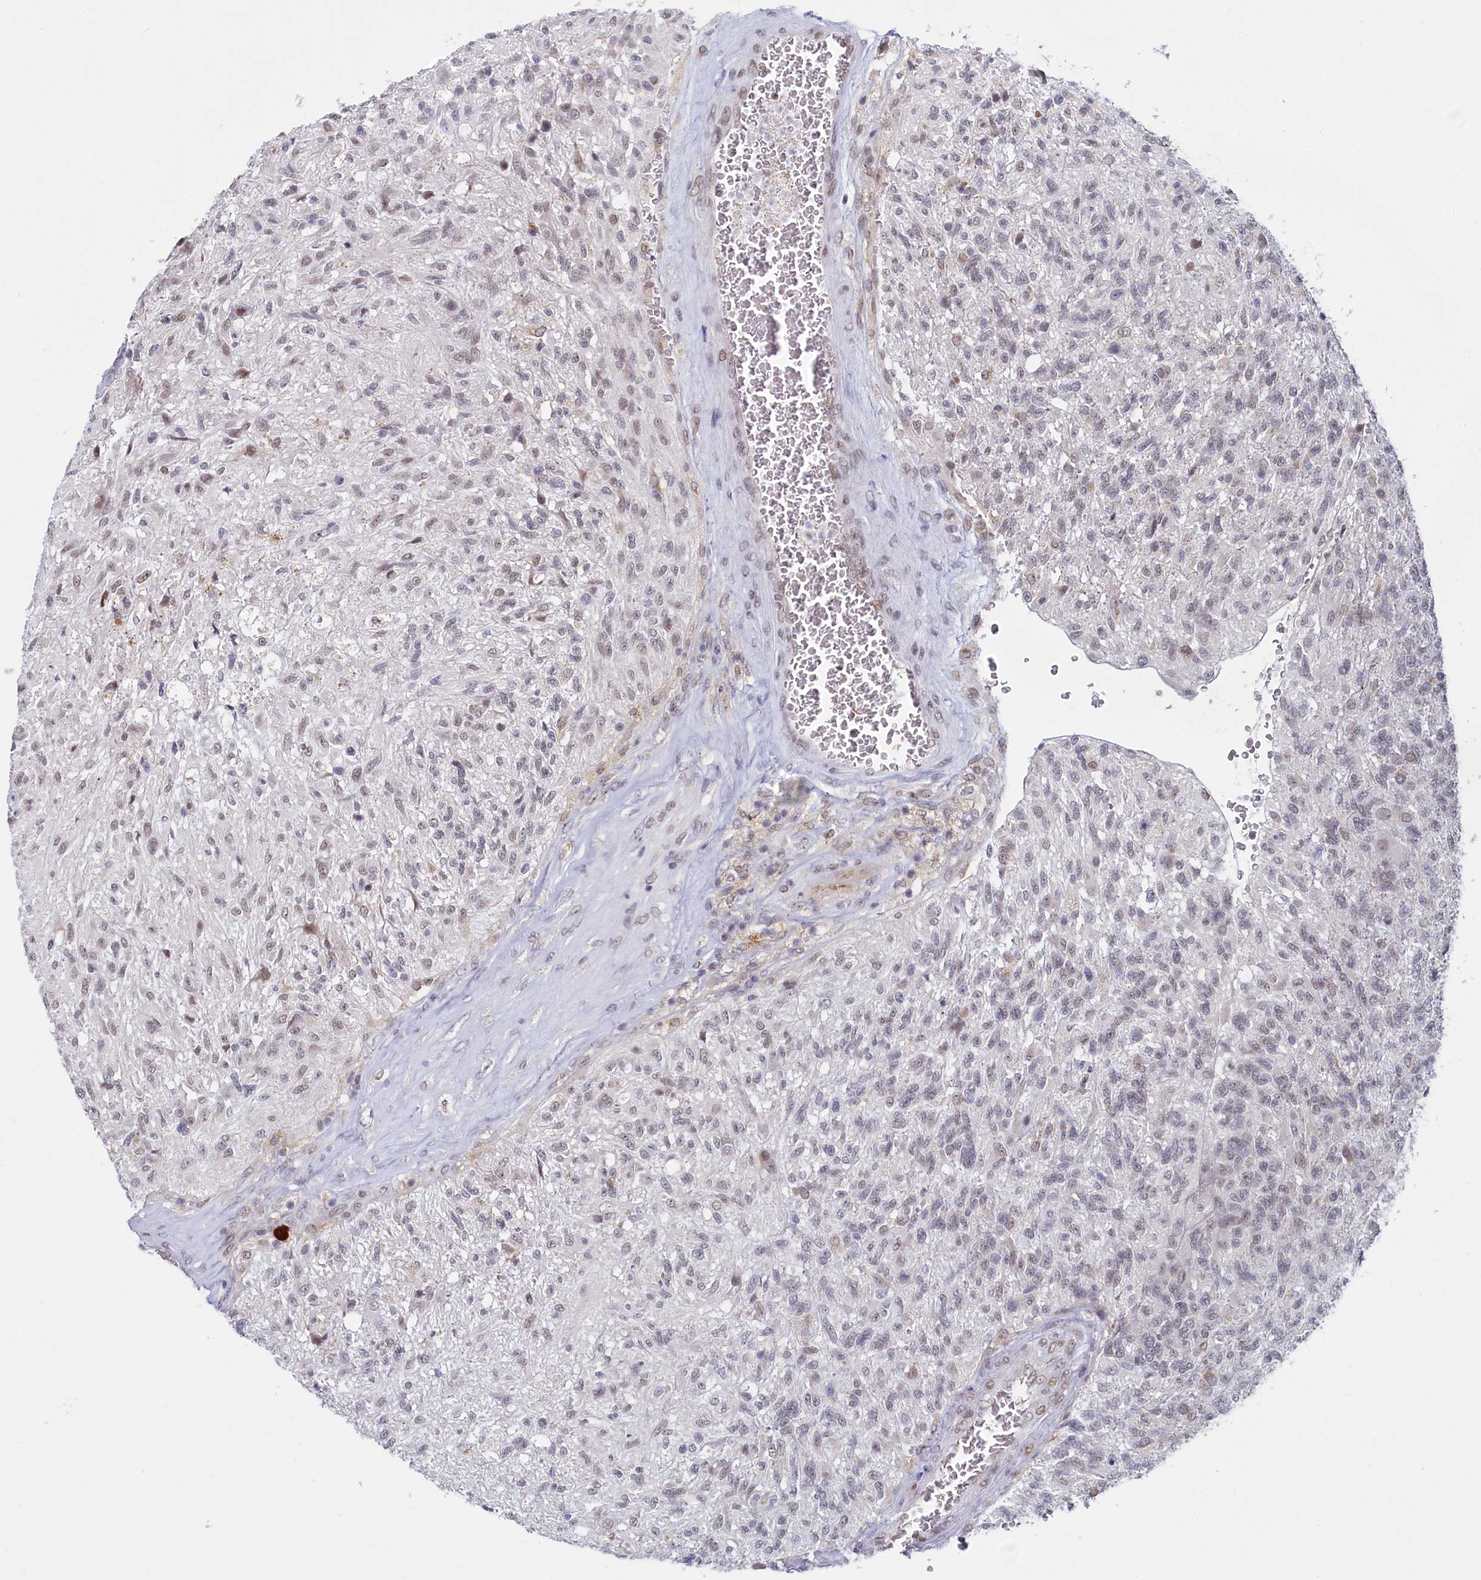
{"staining": {"intensity": "weak", "quantity": "<25%", "location": "nuclear"}, "tissue": "glioma", "cell_type": "Tumor cells", "image_type": "cancer", "snomed": [{"axis": "morphology", "description": "Glioma, malignant, High grade"}, {"axis": "topography", "description": "Brain"}], "caption": "High power microscopy image of an IHC micrograph of malignant glioma (high-grade), revealing no significant staining in tumor cells.", "gene": "PPHLN1", "patient": {"sex": "male", "age": 56}}